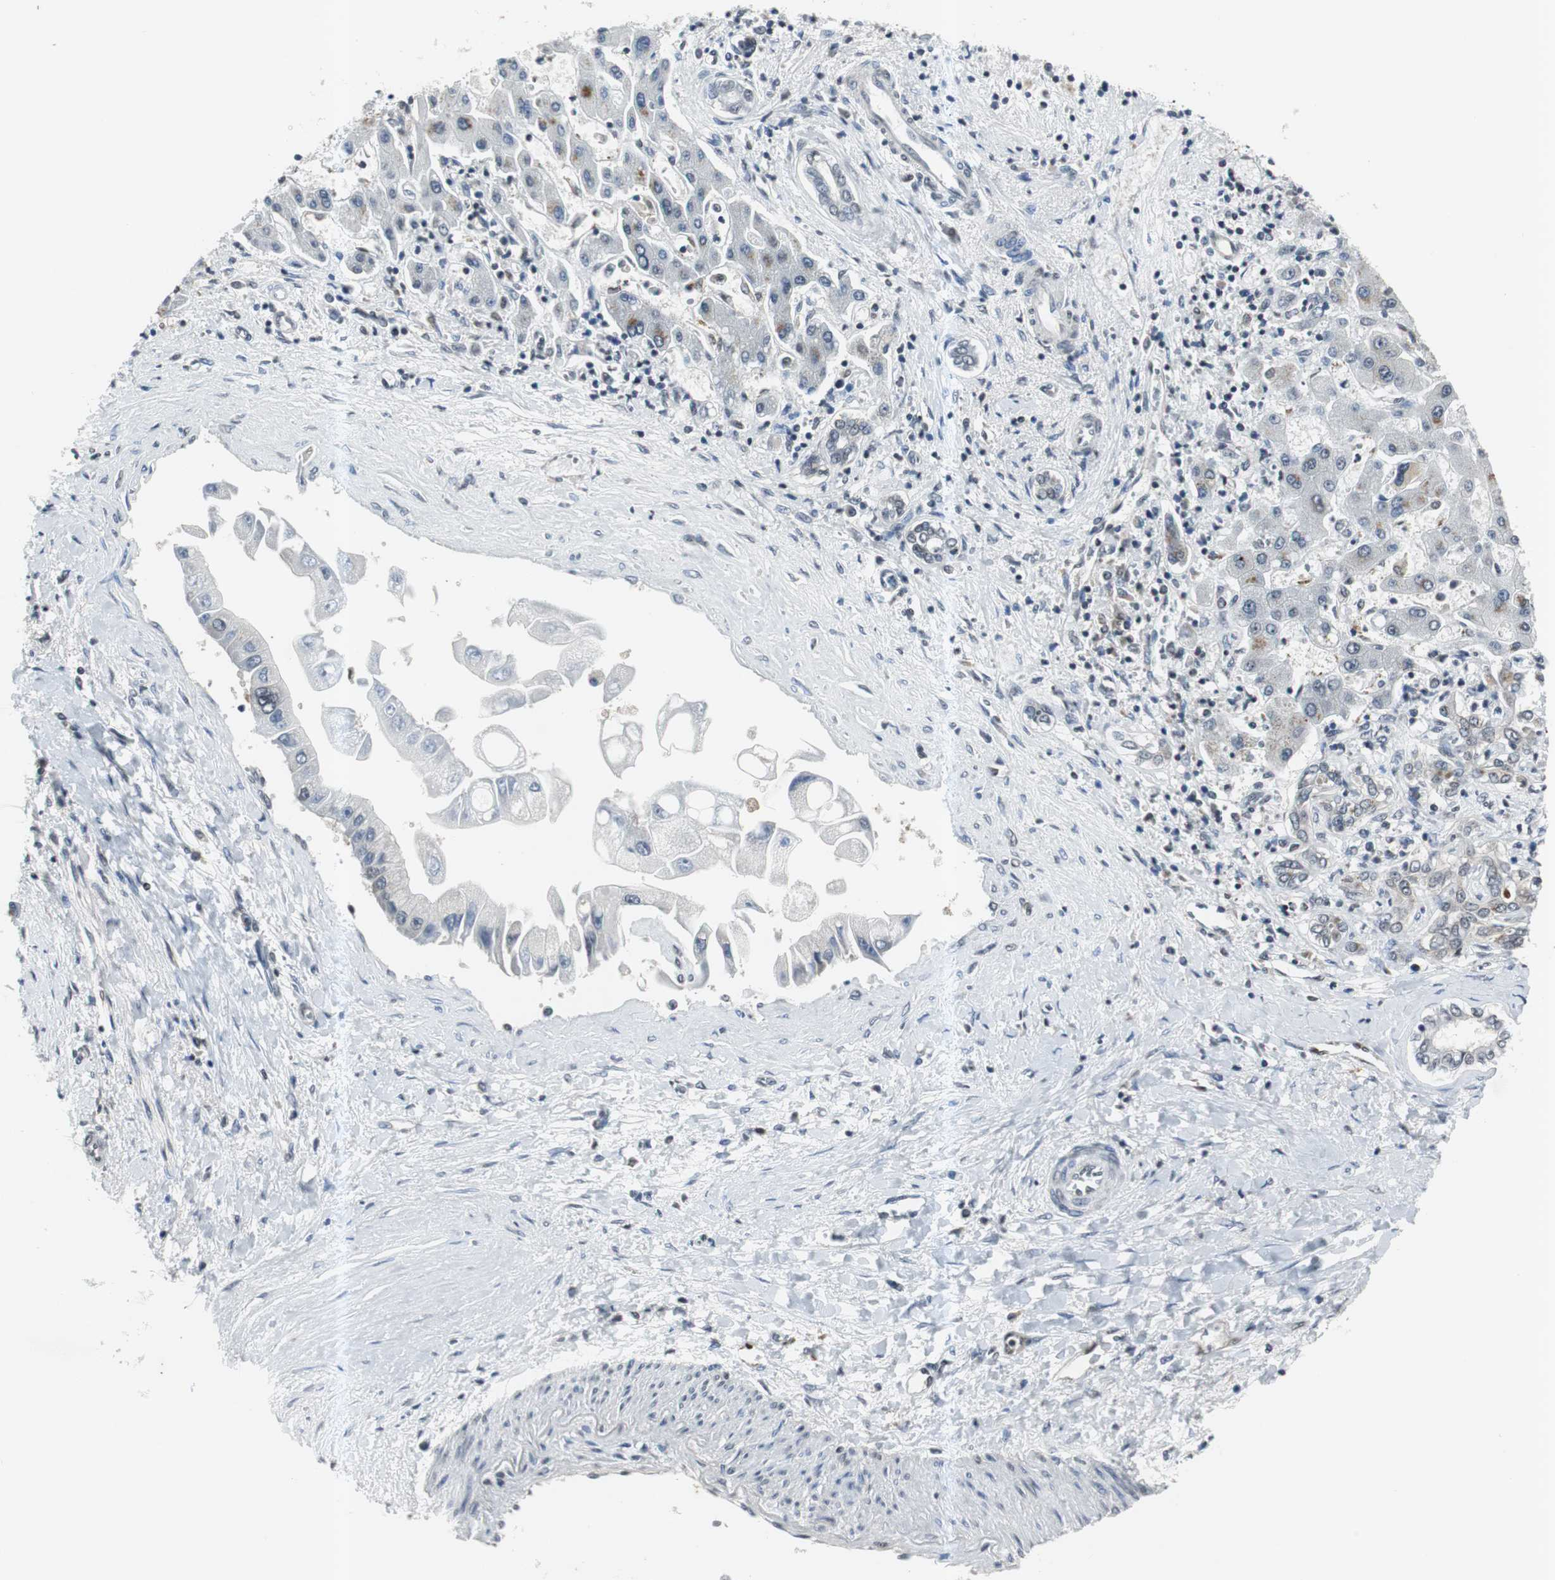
{"staining": {"intensity": "moderate", "quantity": "<25%", "location": "cytoplasmic/membranous"}, "tissue": "liver cancer", "cell_type": "Tumor cells", "image_type": "cancer", "snomed": [{"axis": "morphology", "description": "Cholangiocarcinoma"}, {"axis": "topography", "description": "Liver"}], "caption": "Cholangiocarcinoma (liver) stained with immunohistochemistry (IHC) demonstrates moderate cytoplasmic/membranous positivity in approximately <25% of tumor cells.", "gene": "SMAD1", "patient": {"sex": "male", "age": 50}}